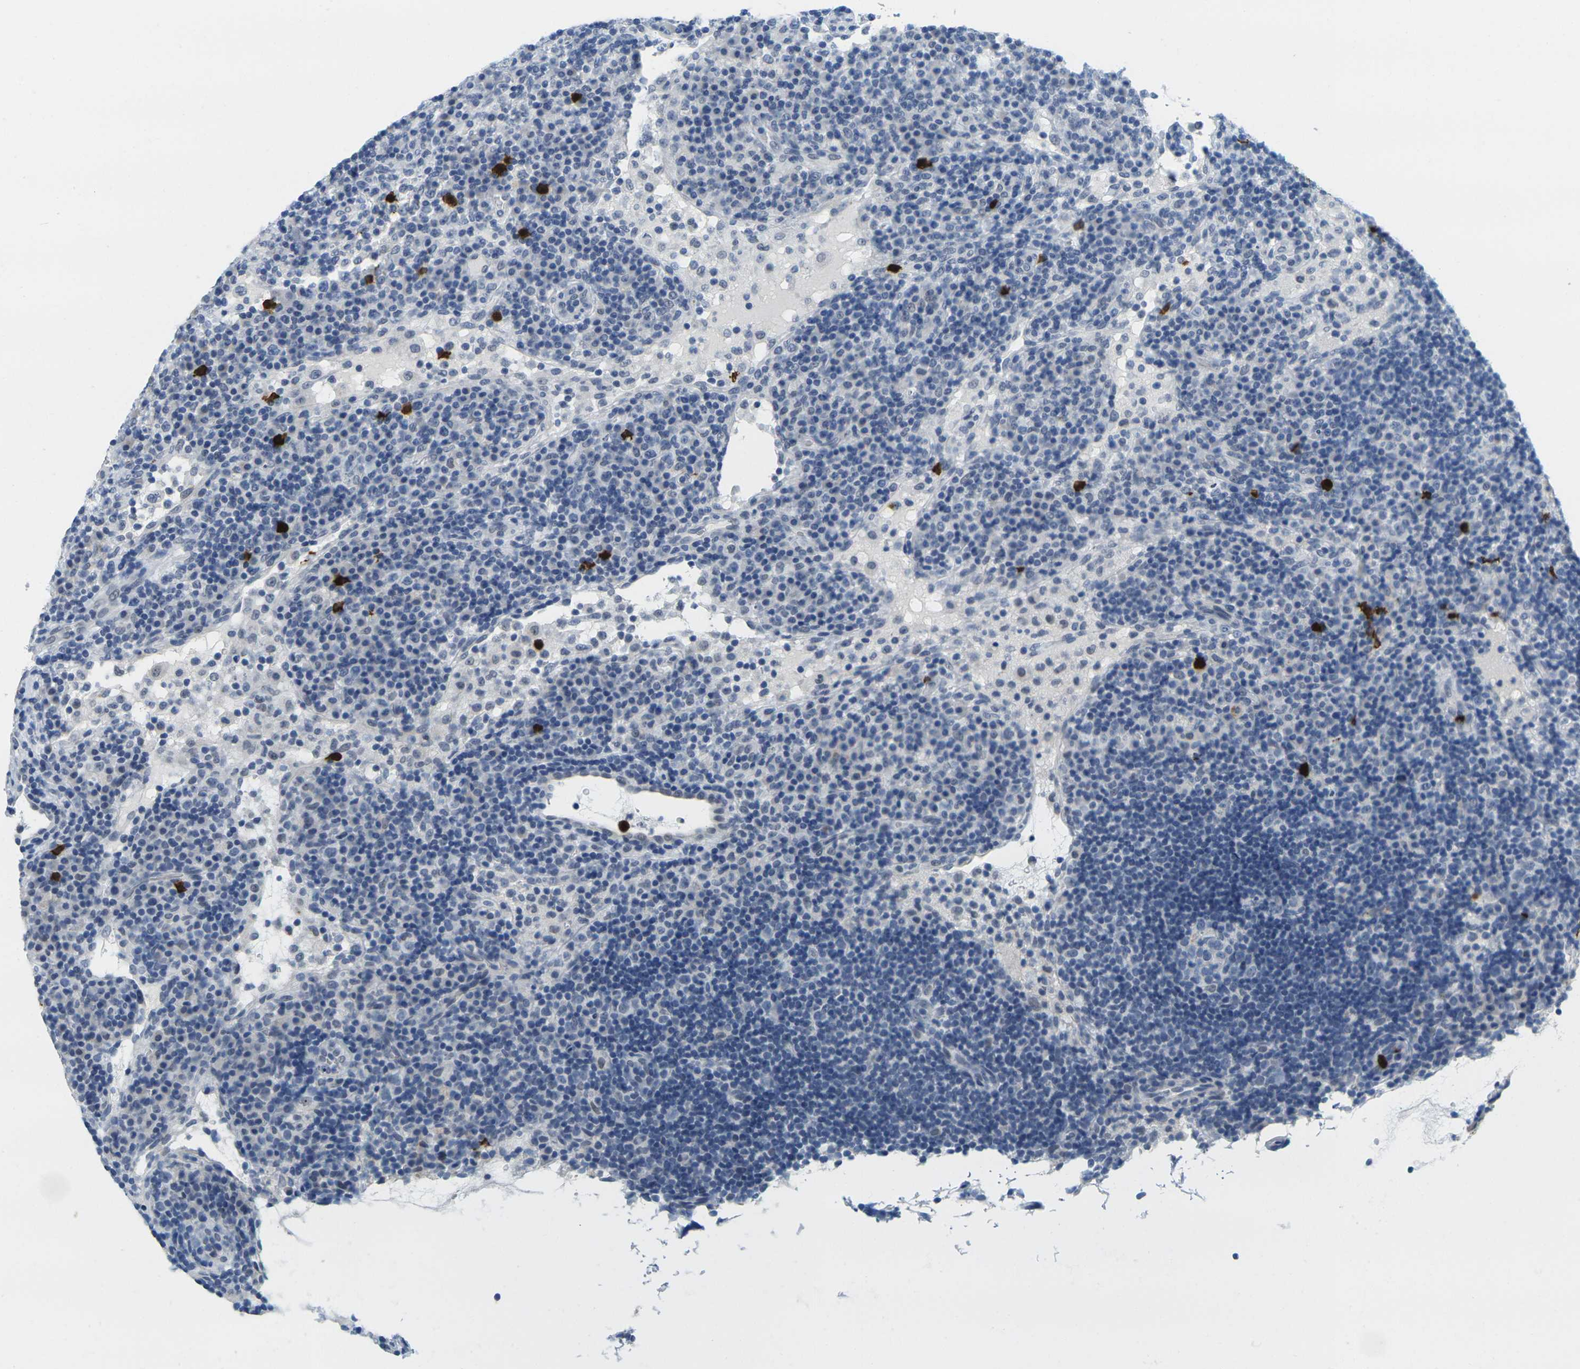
{"staining": {"intensity": "negative", "quantity": "none", "location": "none"}, "tissue": "lymph node", "cell_type": "Germinal center cells", "image_type": "normal", "snomed": [{"axis": "morphology", "description": "Normal tissue, NOS"}, {"axis": "topography", "description": "Lymph node"}], "caption": "High power microscopy image of an IHC photomicrograph of normal lymph node, revealing no significant expression in germinal center cells.", "gene": "GPR15", "patient": {"sex": "female", "age": 53}}